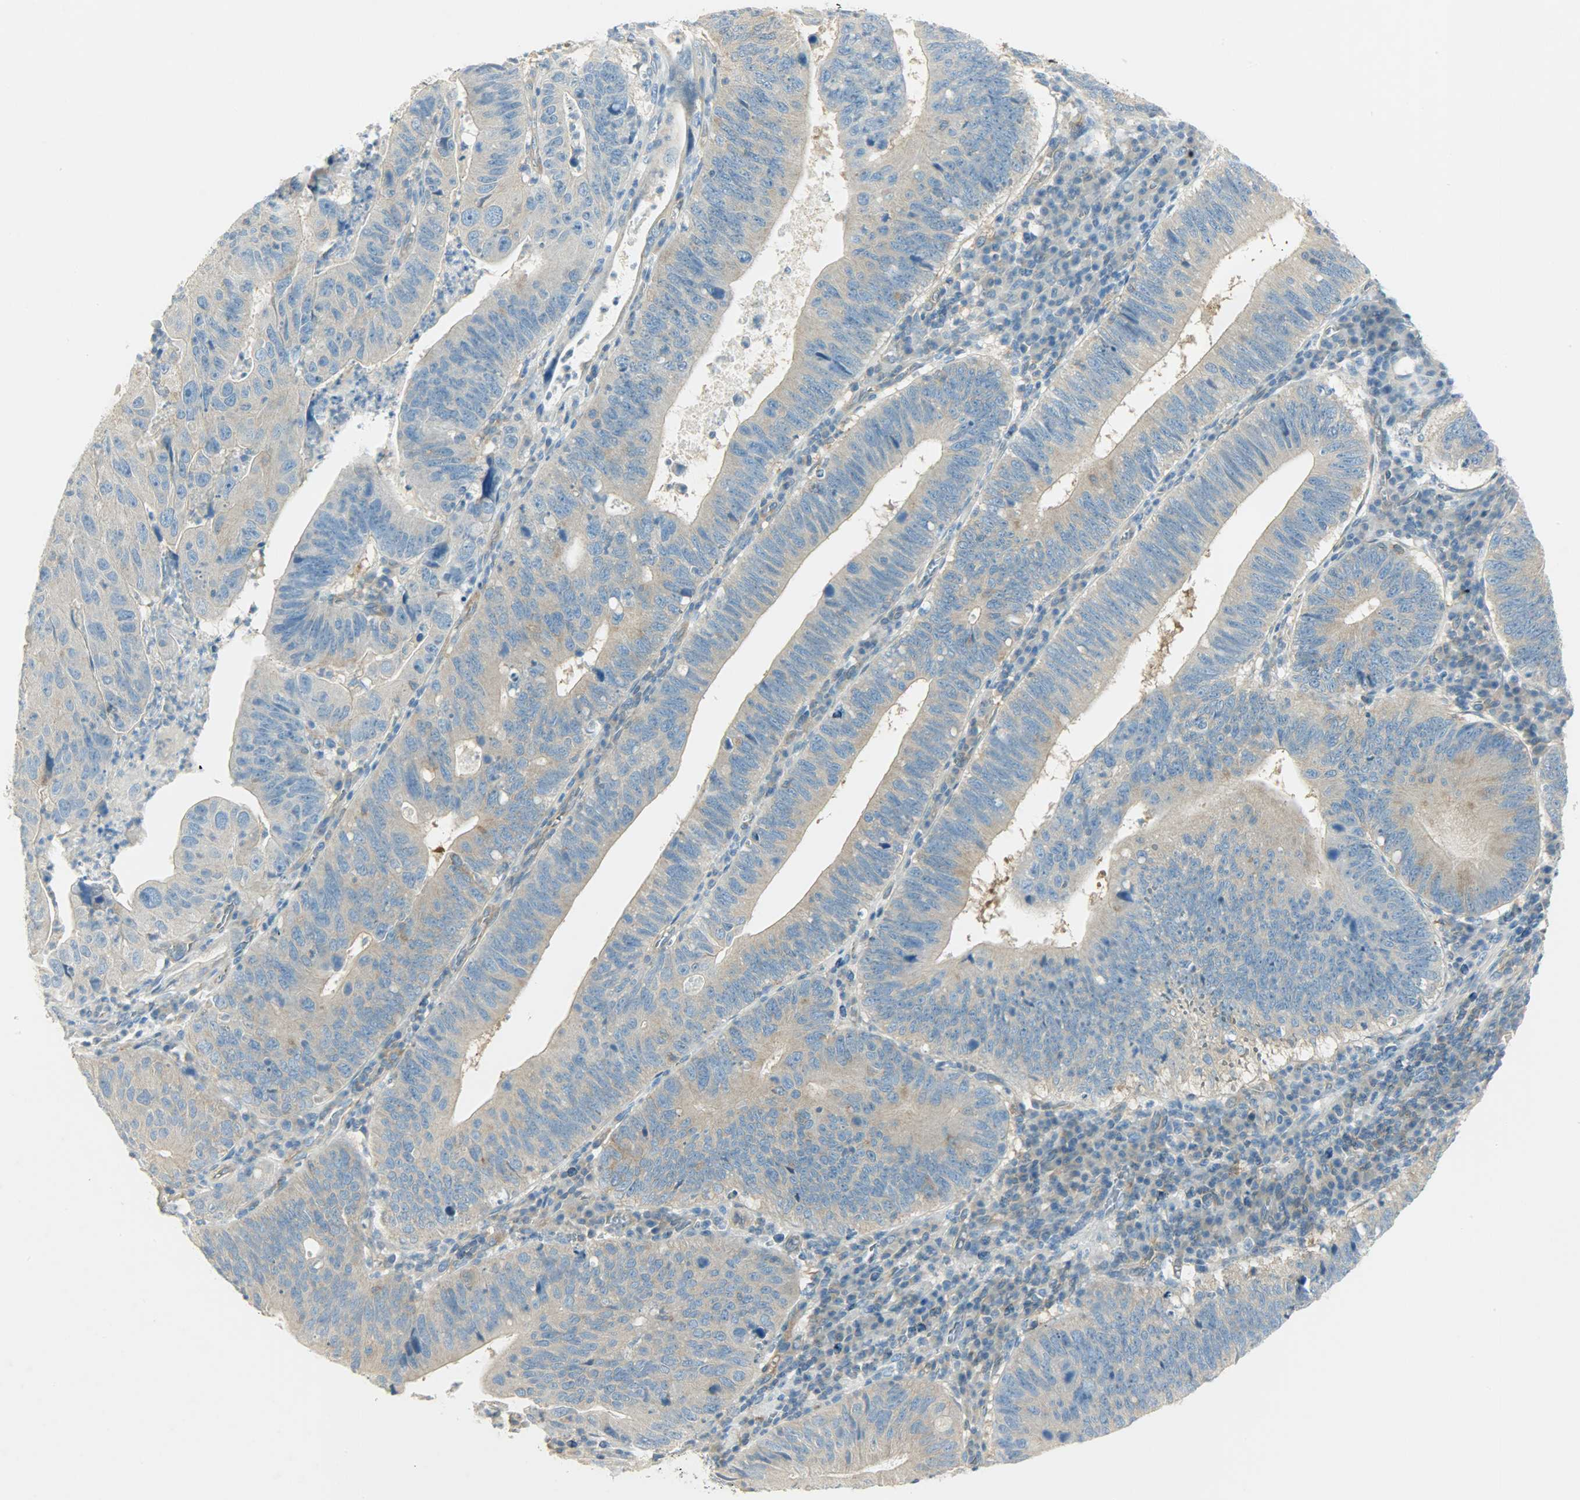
{"staining": {"intensity": "weak", "quantity": ">75%", "location": "cytoplasmic/membranous"}, "tissue": "stomach cancer", "cell_type": "Tumor cells", "image_type": "cancer", "snomed": [{"axis": "morphology", "description": "Adenocarcinoma, NOS"}, {"axis": "topography", "description": "Stomach"}], "caption": "The micrograph displays immunohistochemical staining of stomach adenocarcinoma. There is weak cytoplasmic/membranous expression is identified in approximately >75% of tumor cells. The staining is performed using DAB (3,3'-diaminobenzidine) brown chromogen to label protein expression. The nuclei are counter-stained blue using hematoxylin.", "gene": "TSC22D2", "patient": {"sex": "male", "age": 59}}